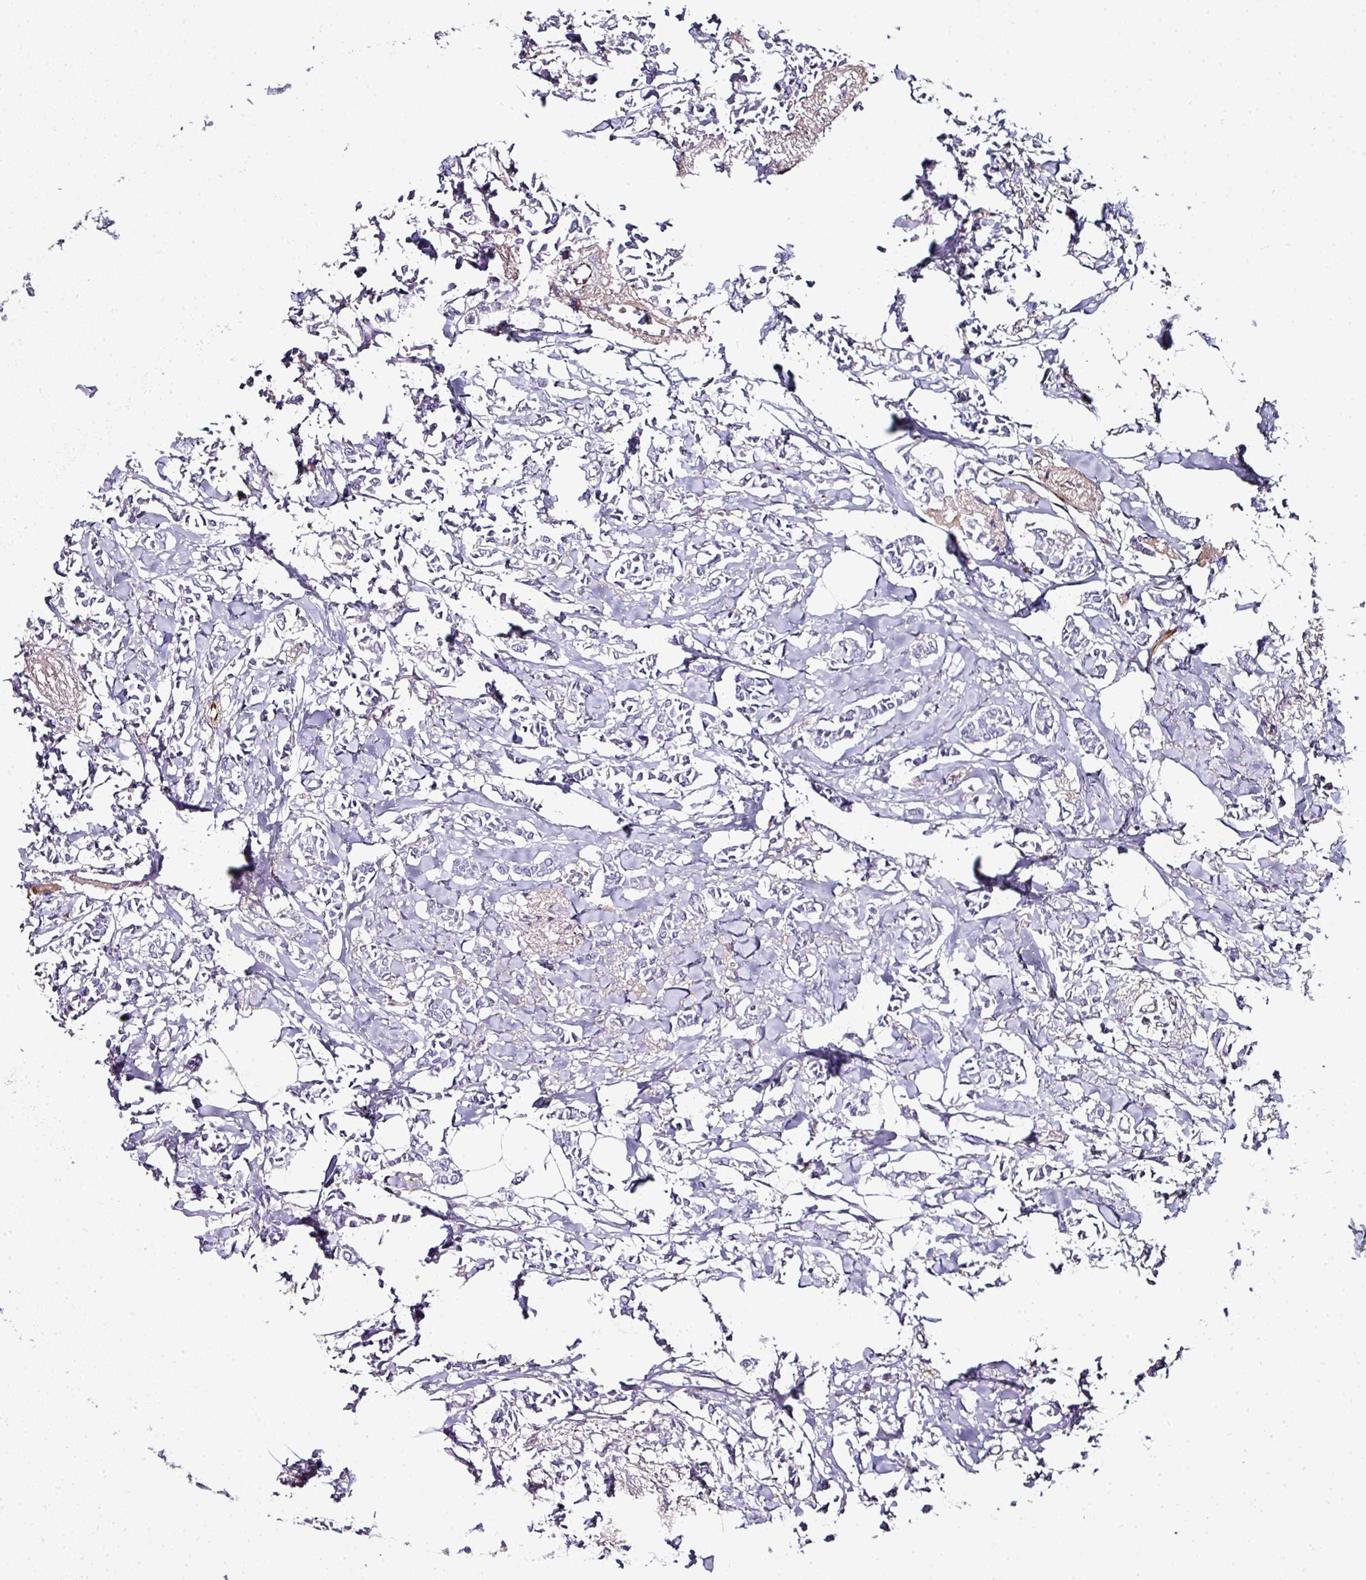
{"staining": {"intensity": "negative", "quantity": "none", "location": "none"}, "tissue": "breast cancer", "cell_type": "Tumor cells", "image_type": "cancer", "snomed": [{"axis": "morphology", "description": "Duct carcinoma"}, {"axis": "topography", "description": "Breast"}], "caption": "Tumor cells are negative for brown protein staining in breast cancer (infiltrating ductal carcinoma).", "gene": "TMPRSS9", "patient": {"sex": "female", "age": 41}}